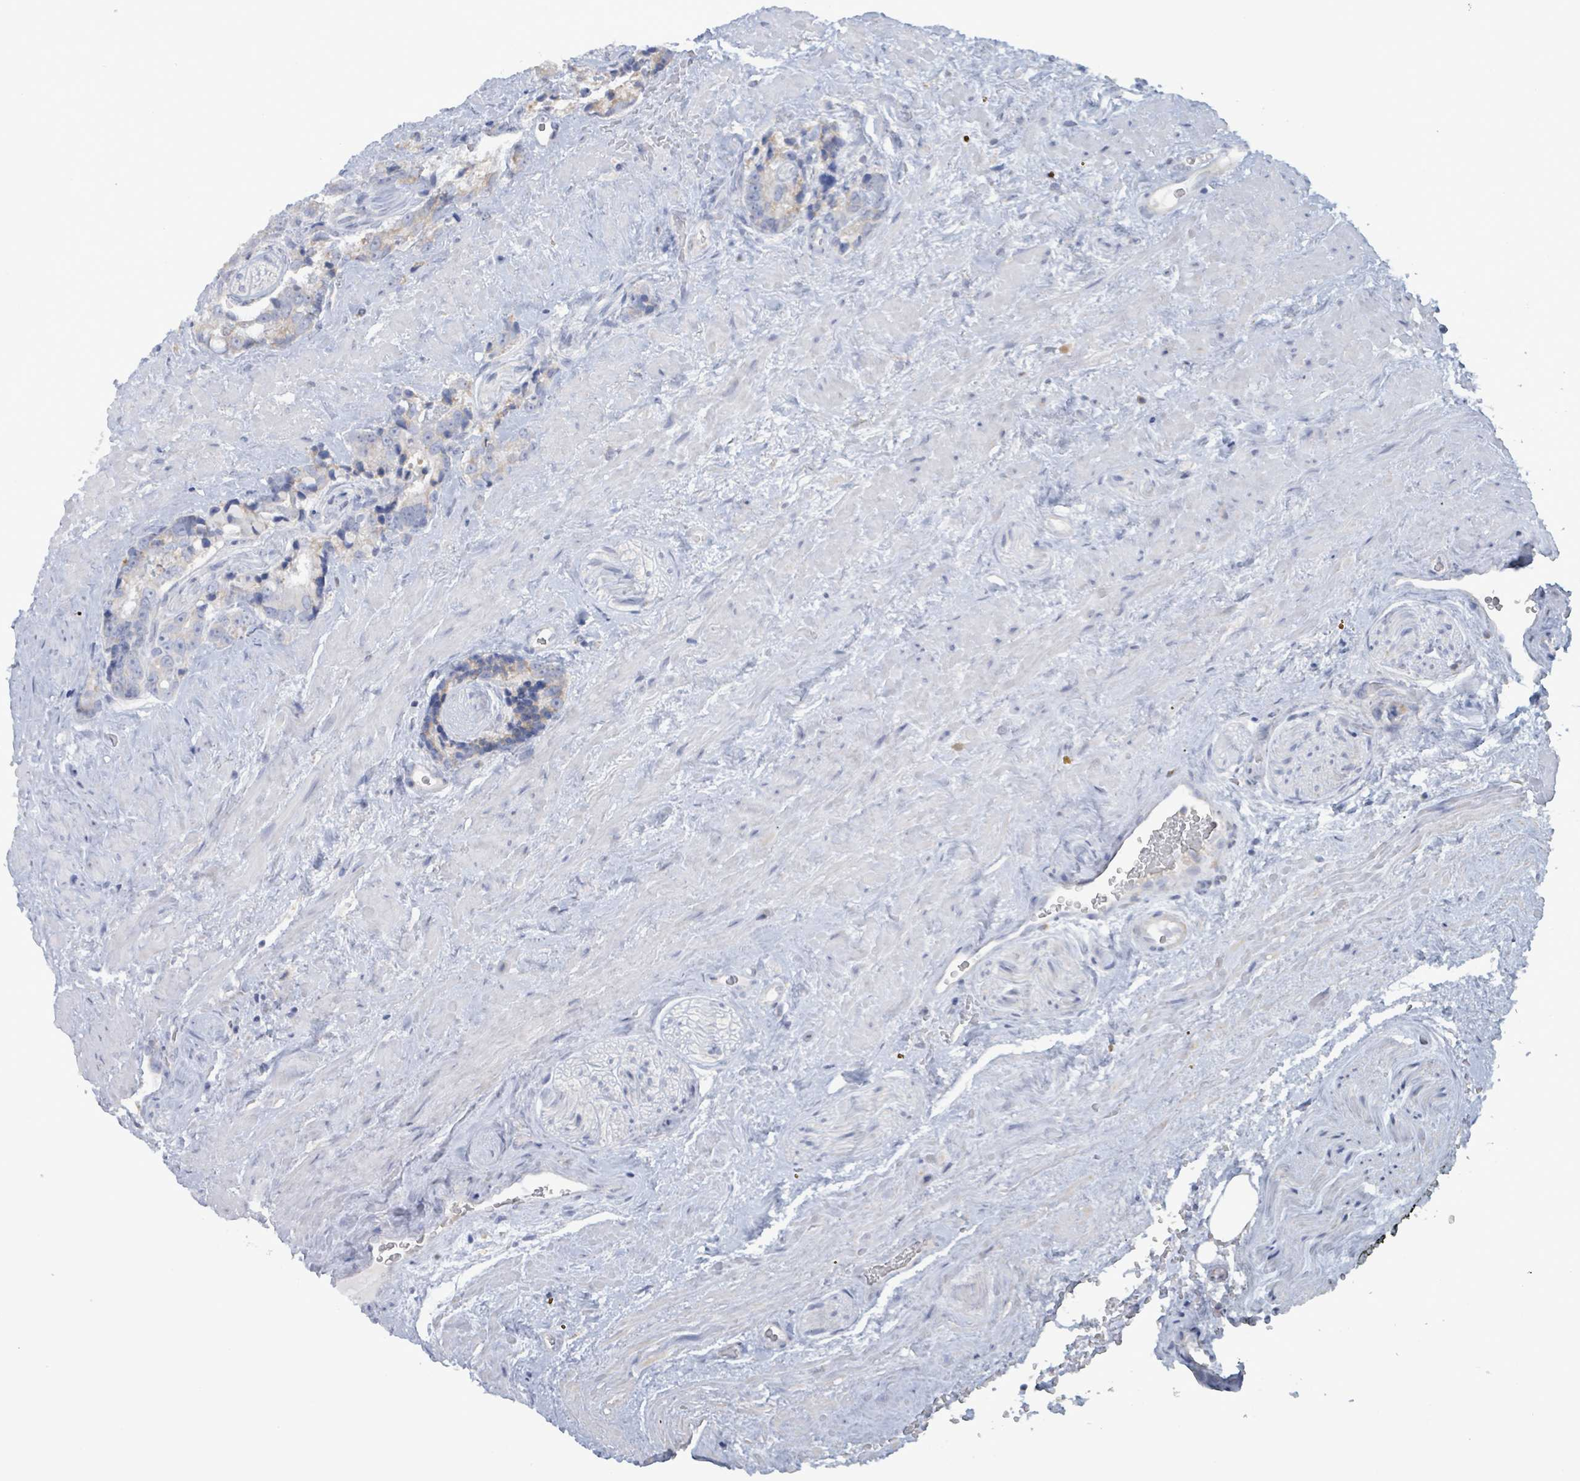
{"staining": {"intensity": "weak", "quantity": "<25%", "location": "cytoplasmic/membranous"}, "tissue": "prostate cancer", "cell_type": "Tumor cells", "image_type": "cancer", "snomed": [{"axis": "morphology", "description": "Adenocarcinoma, High grade"}, {"axis": "topography", "description": "Prostate"}], "caption": "DAB (3,3'-diaminobenzidine) immunohistochemical staining of prostate cancer reveals no significant positivity in tumor cells.", "gene": "AKR1C4", "patient": {"sex": "male", "age": 74}}